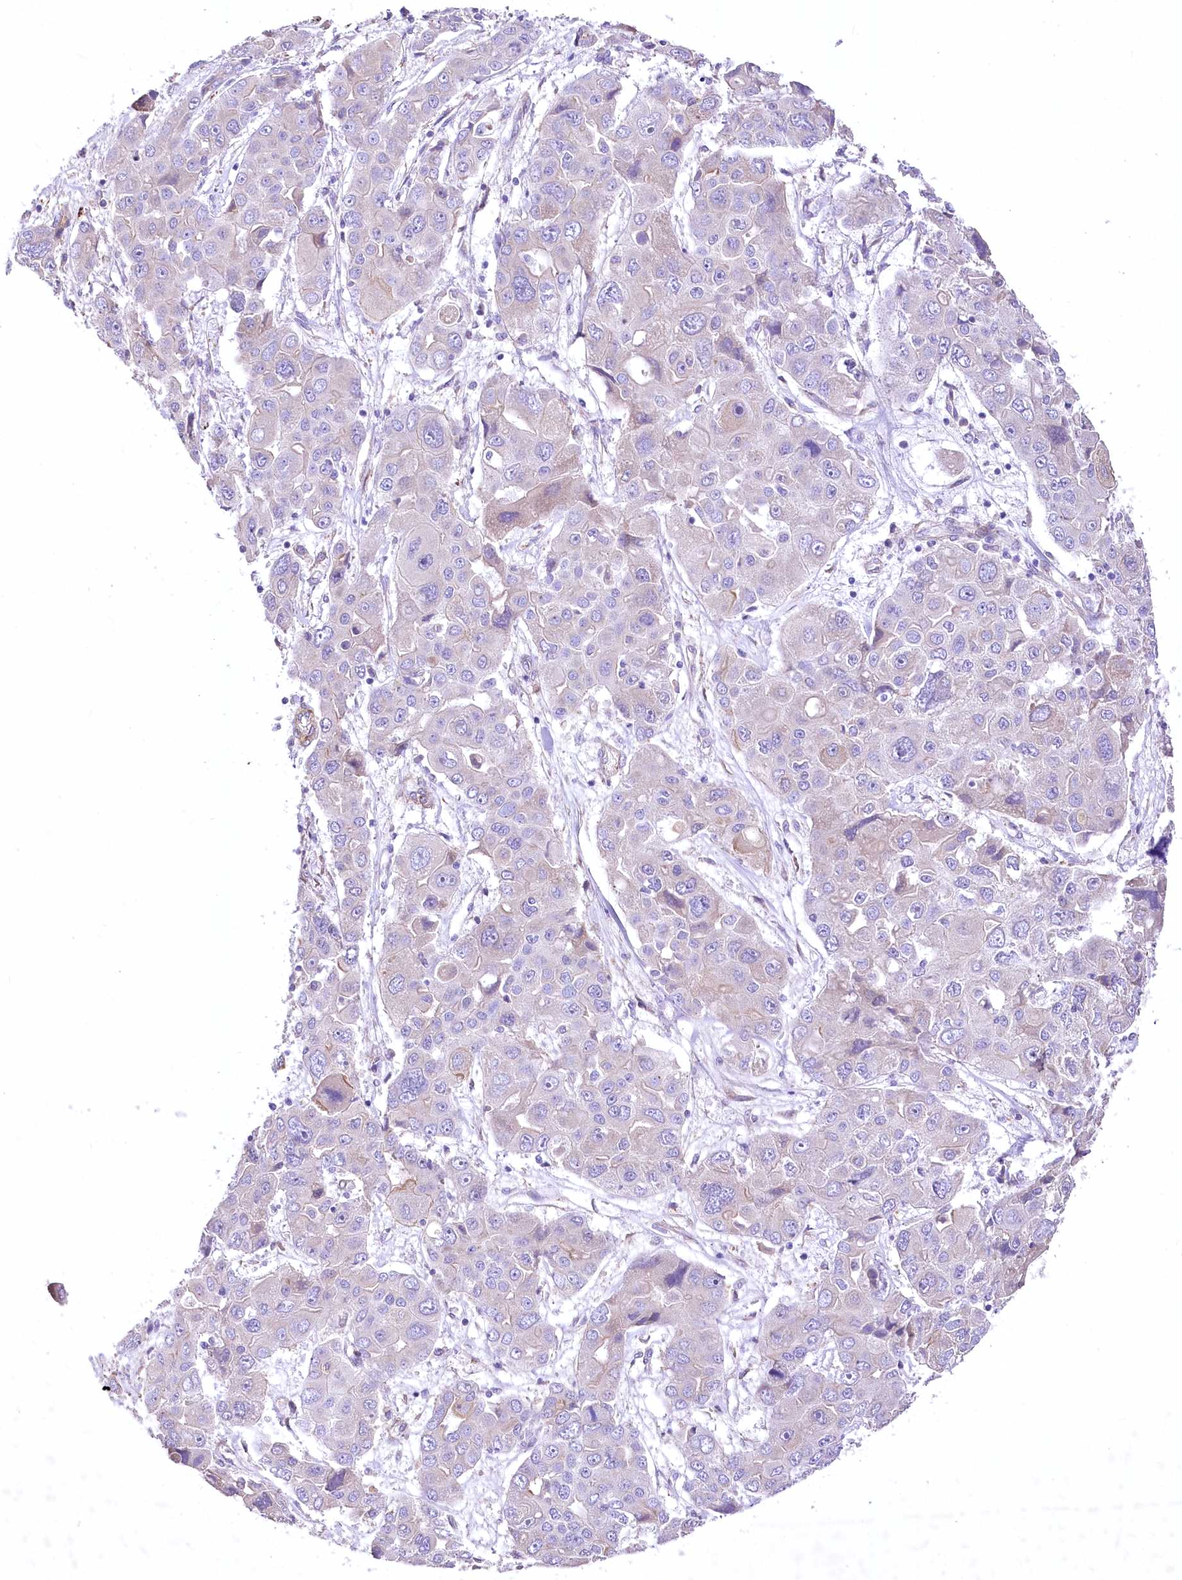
{"staining": {"intensity": "negative", "quantity": "none", "location": "none"}, "tissue": "liver cancer", "cell_type": "Tumor cells", "image_type": "cancer", "snomed": [{"axis": "morphology", "description": "Cholangiocarcinoma"}, {"axis": "topography", "description": "Liver"}], "caption": "Immunohistochemistry (IHC) micrograph of human liver cancer (cholangiocarcinoma) stained for a protein (brown), which exhibits no expression in tumor cells.", "gene": "RDH16", "patient": {"sex": "male", "age": 67}}